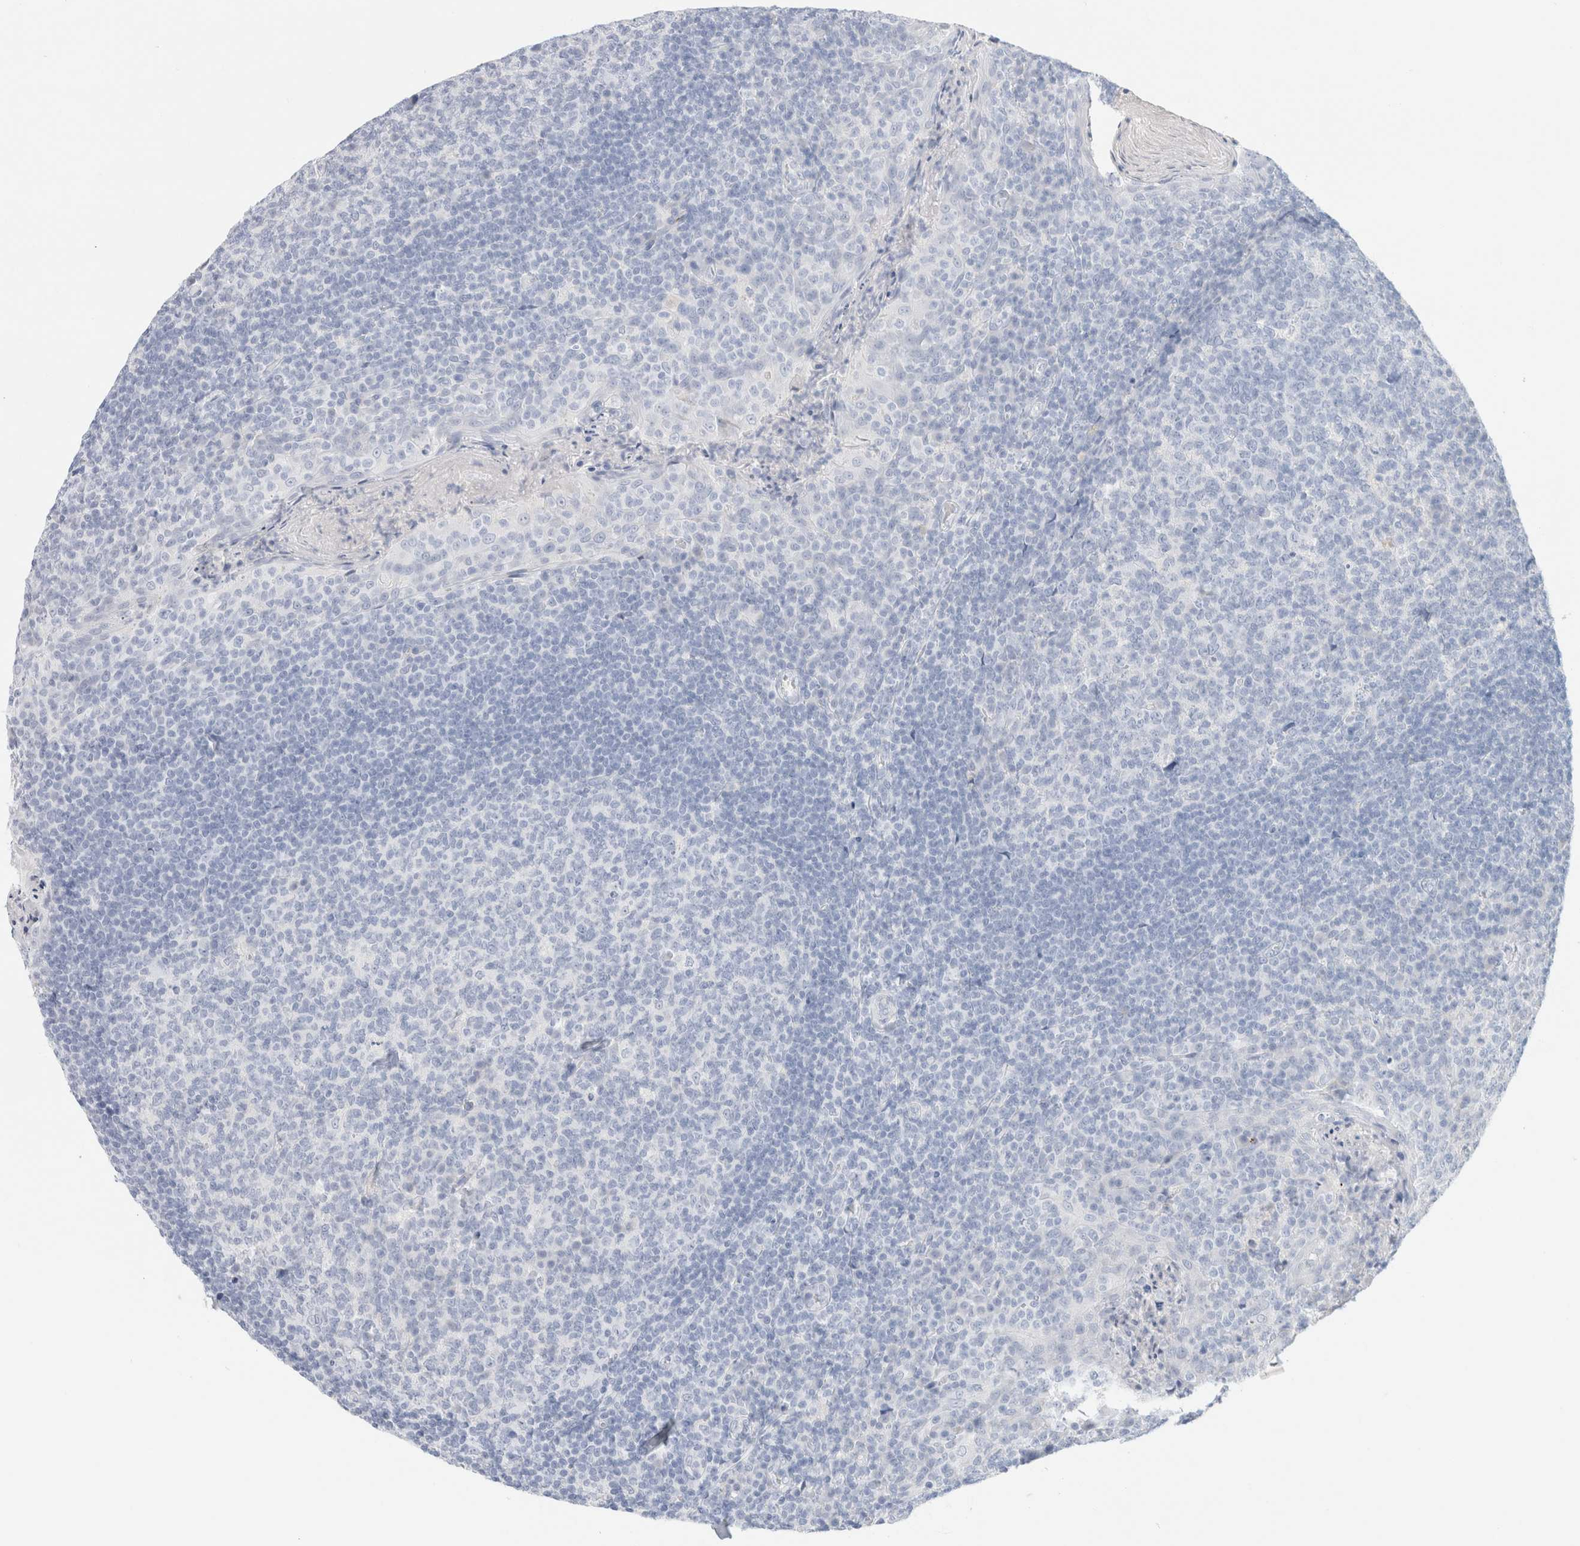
{"staining": {"intensity": "negative", "quantity": "none", "location": "none"}, "tissue": "tonsil", "cell_type": "Germinal center cells", "image_type": "normal", "snomed": [{"axis": "morphology", "description": "Normal tissue, NOS"}, {"axis": "topography", "description": "Tonsil"}], "caption": "A high-resolution photomicrograph shows IHC staining of normal tonsil, which demonstrates no significant positivity in germinal center cells.", "gene": "CPQ", "patient": {"sex": "male", "age": 17}}